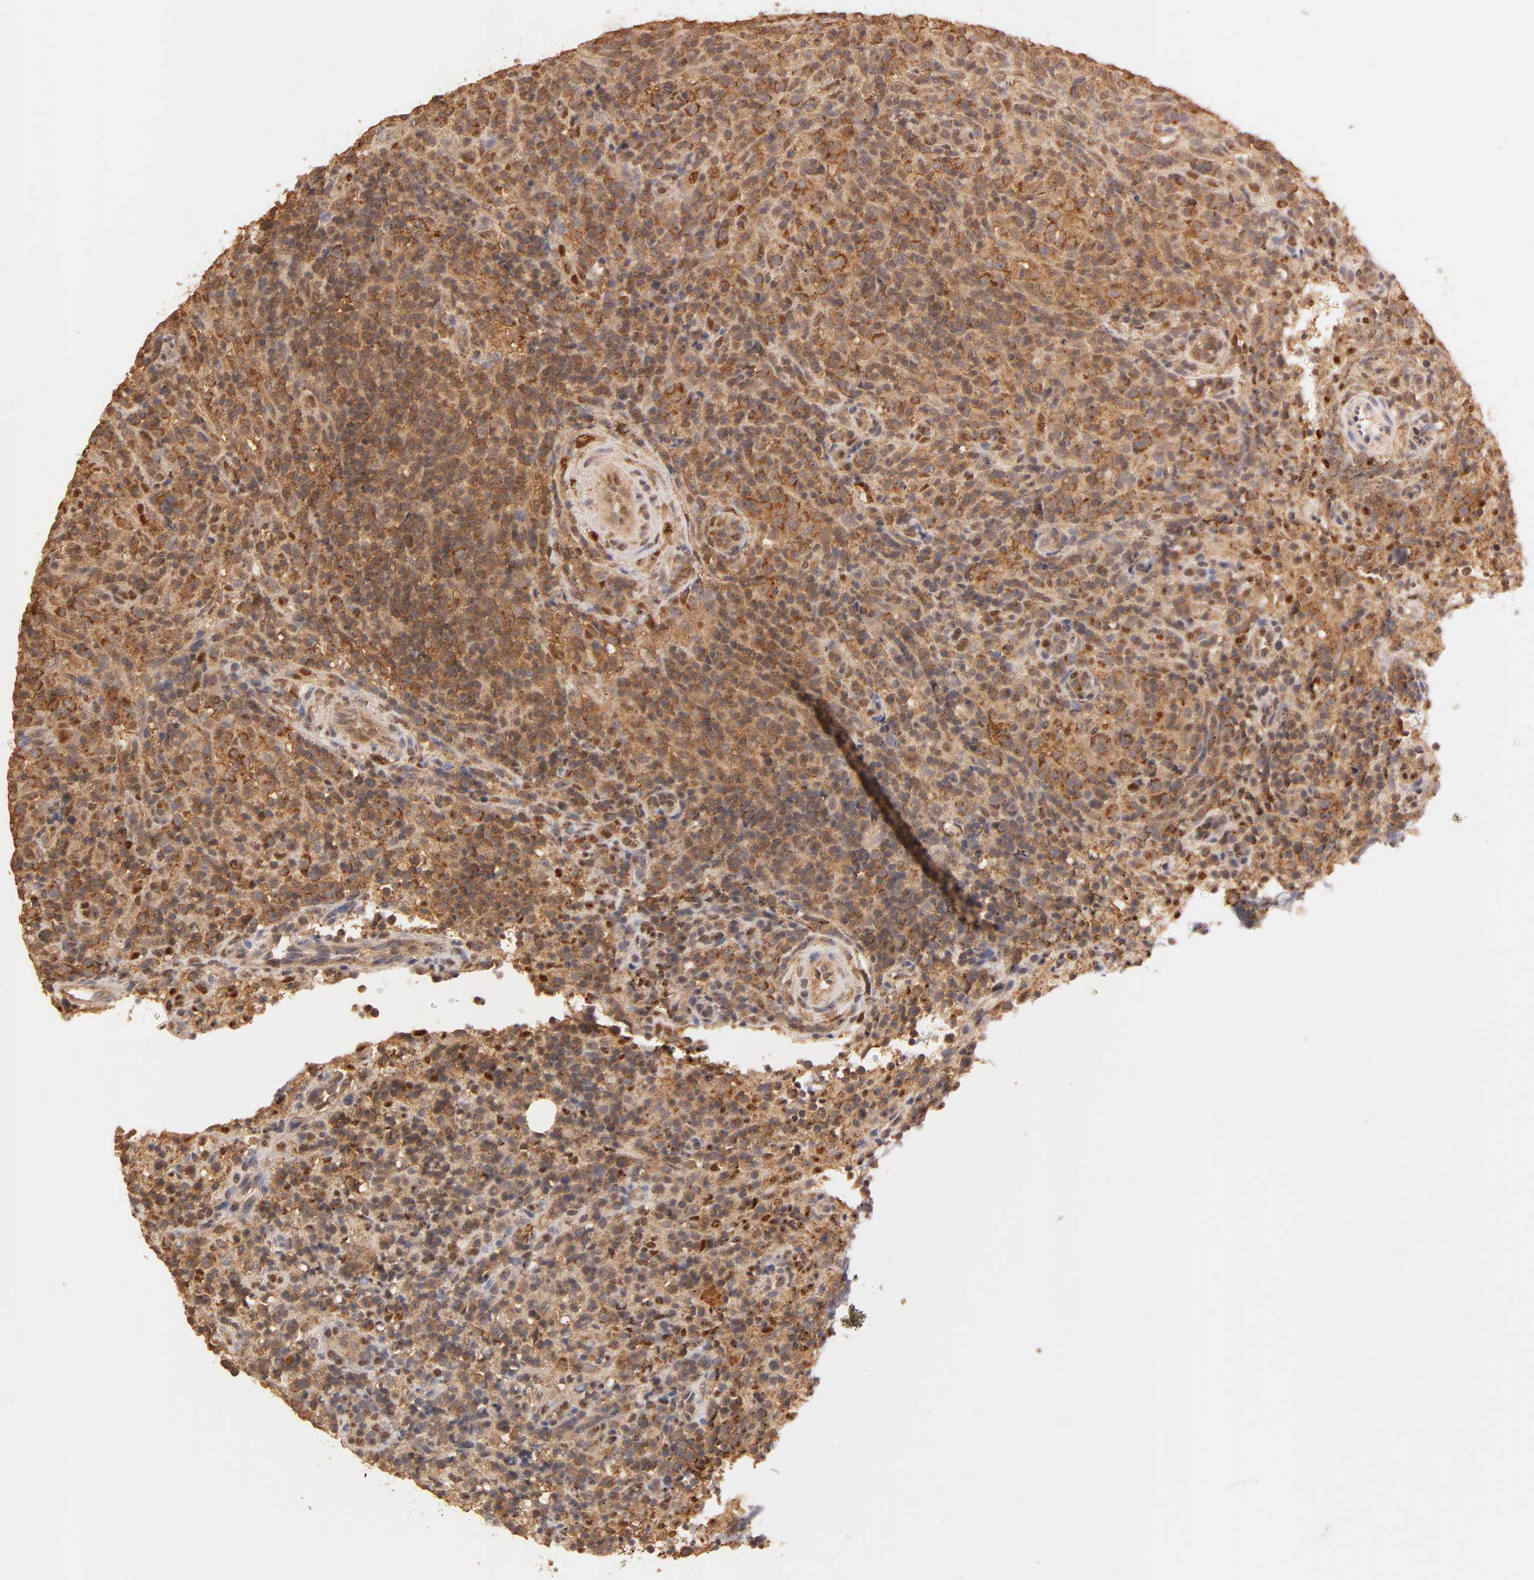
{"staining": {"intensity": "strong", "quantity": ">75%", "location": "cytoplasmic/membranous"}, "tissue": "lymphoma", "cell_type": "Tumor cells", "image_type": "cancer", "snomed": [{"axis": "morphology", "description": "Malignant lymphoma, non-Hodgkin's type, High grade"}, {"axis": "topography", "description": "Lymph node"}], "caption": "Lymphoma tissue displays strong cytoplasmic/membranous staining in about >75% of tumor cells", "gene": "PKN1", "patient": {"sex": "female", "age": 76}}